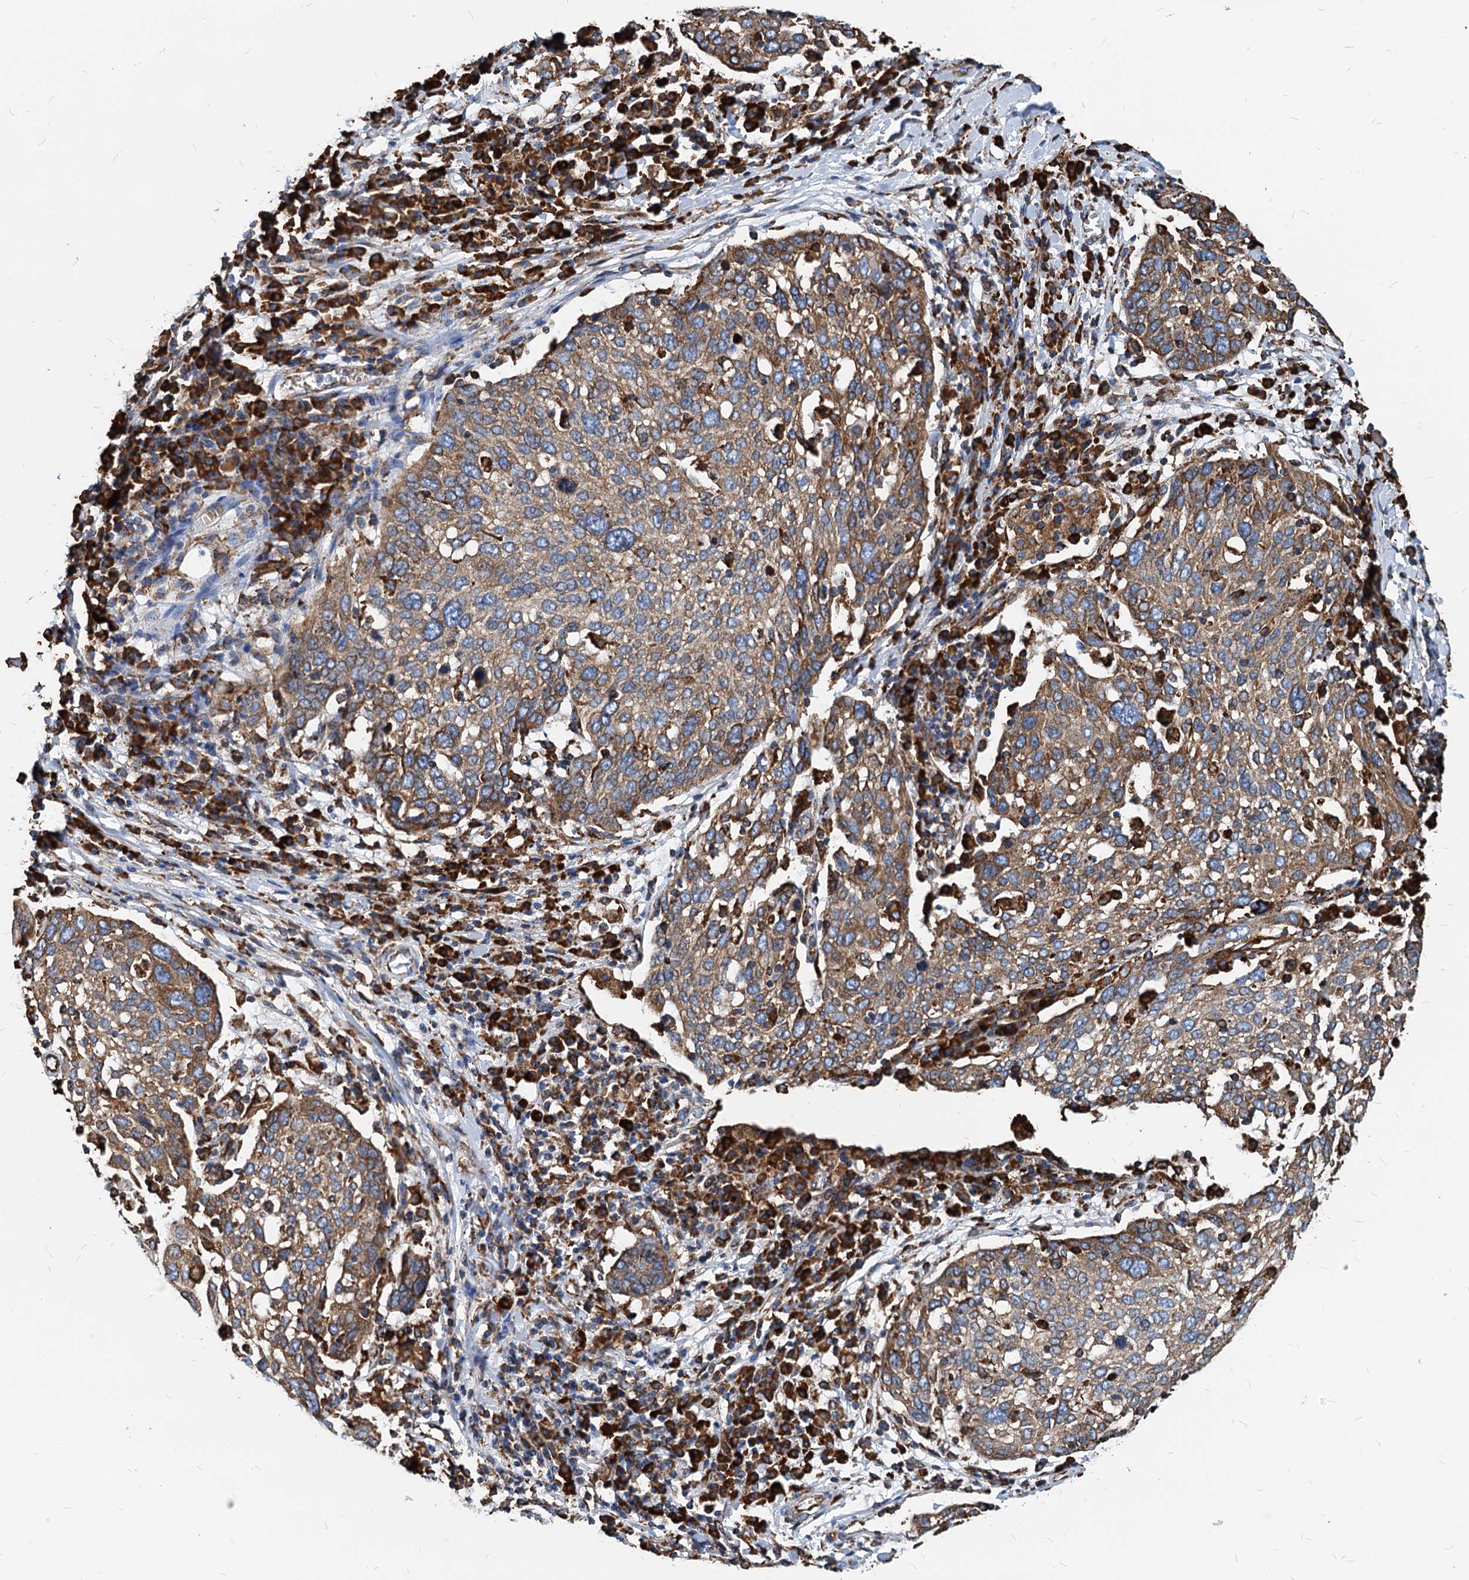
{"staining": {"intensity": "moderate", "quantity": ">75%", "location": "cytoplasmic/membranous"}, "tissue": "lung cancer", "cell_type": "Tumor cells", "image_type": "cancer", "snomed": [{"axis": "morphology", "description": "Squamous cell carcinoma, NOS"}, {"axis": "topography", "description": "Lung"}], "caption": "Squamous cell carcinoma (lung) tissue shows moderate cytoplasmic/membranous staining in about >75% of tumor cells Using DAB (brown) and hematoxylin (blue) stains, captured at high magnification using brightfield microscopy.", "gene": "HSPA5", "patient": {"sex": "male", "age": 65}}